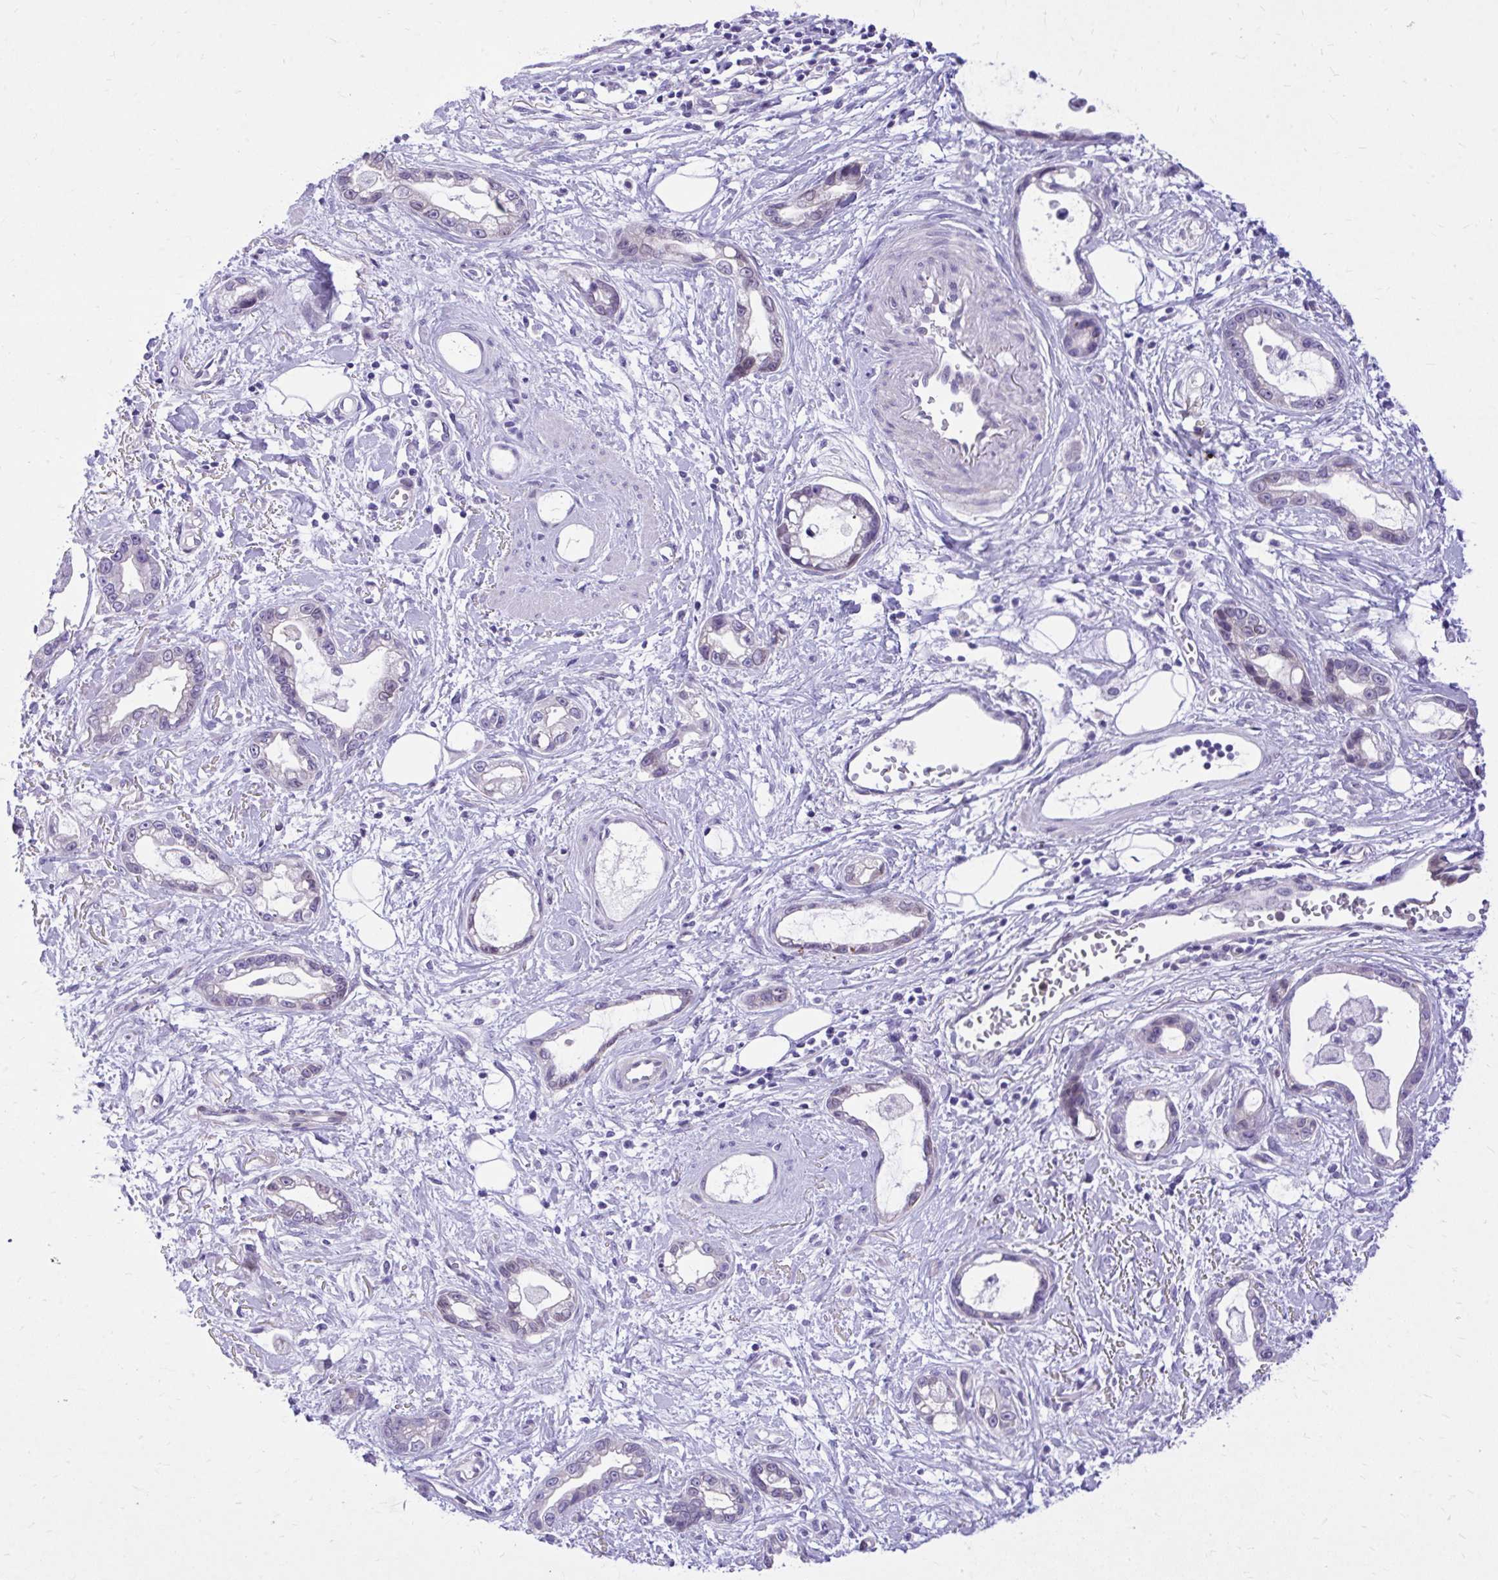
{"staining": {"intensity": "negative", "quantity": "none", "location": "none"}, "tissue": "stomach cancer", "cell_type": "Tumor cells", "image_type": "cancer", "snomed": [{"axis": "morphology", "description": "Adenocarcinoma, NOS"}, {"axis": "topography", "description": "Stomach"}], "caption": "Tumor cells are negative for protein expression in human stomach adenocarcinoma.", "gene": "ADAMTSL1", "patient": {"sex": "male", "age": 55}}